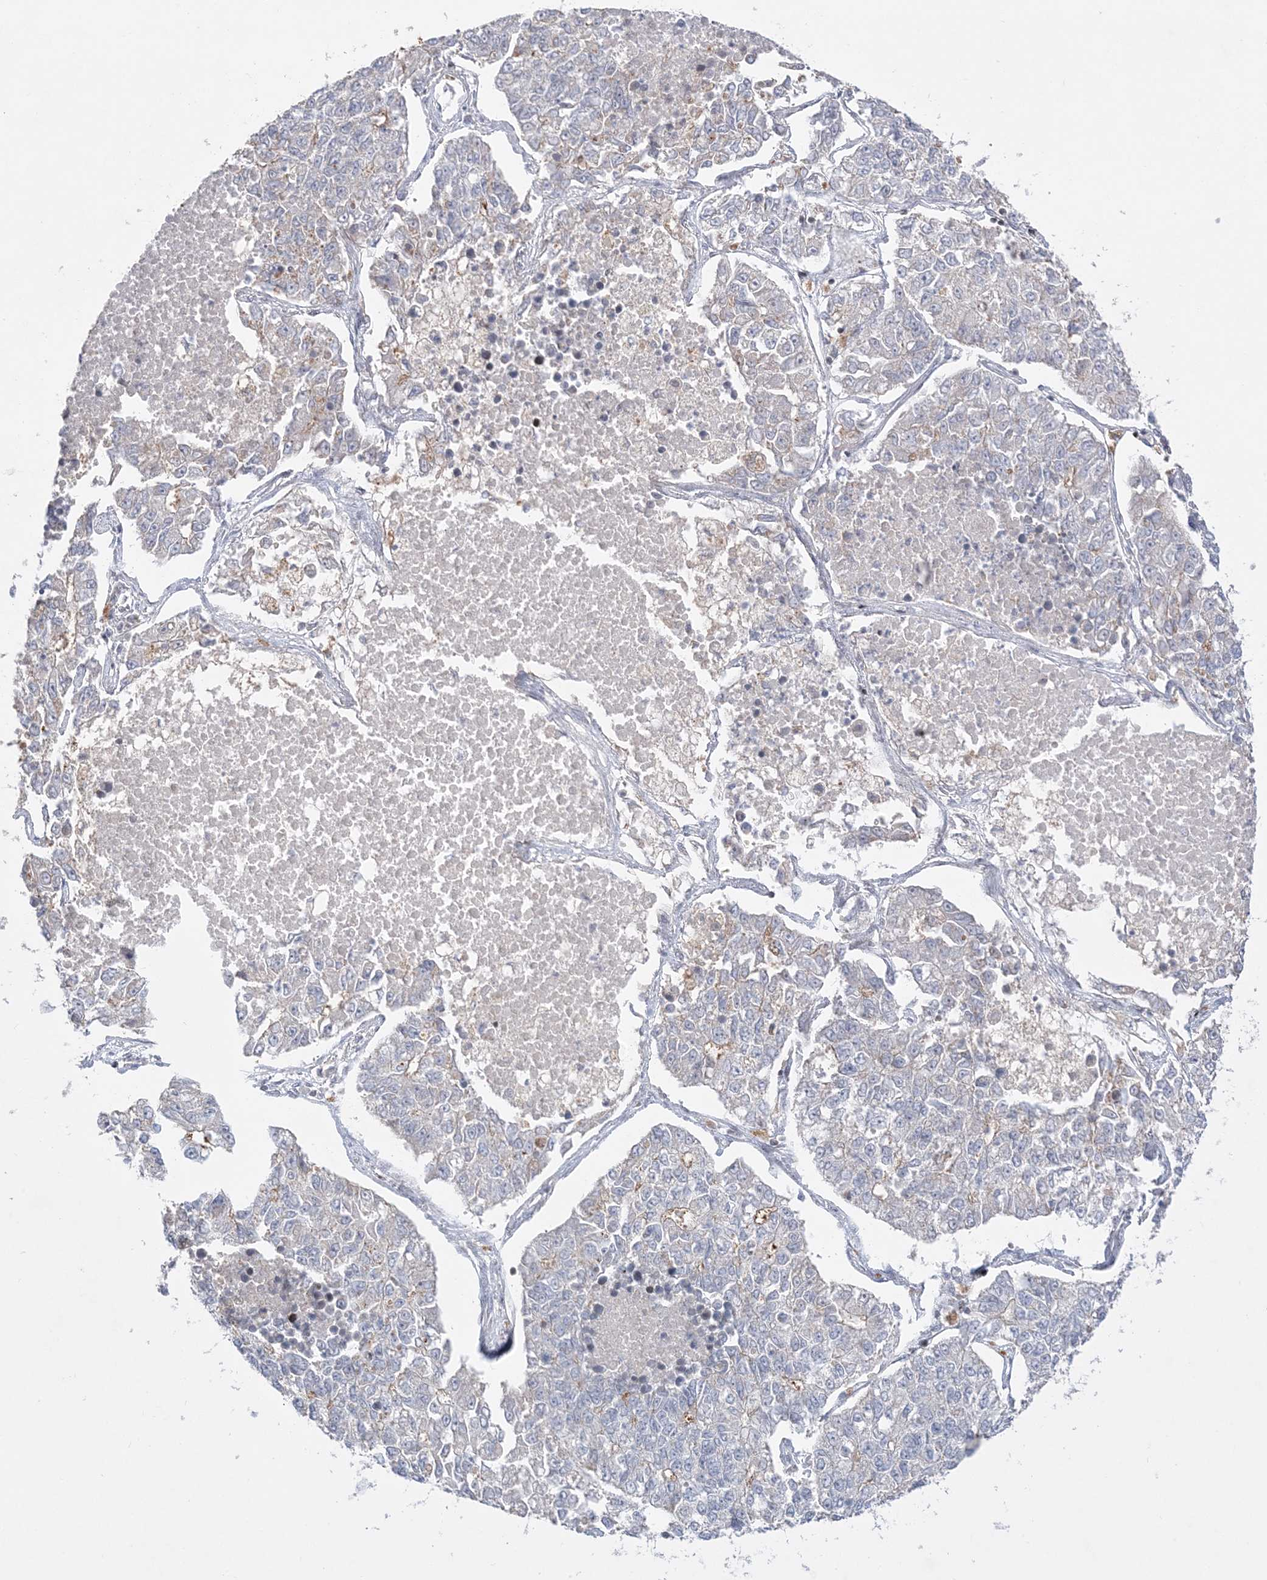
{"staining": {"intensity": "negative", "quantity": "none", "location": "none"}, "tissue": "lung cancer", "cell_type": "Tumor cells", "image_type": "cancer", "snomed": [{"axis": "morphology", "description": "Adenocarcinoma, NOS"}, {"axis": "topography", "description": "Lung"}], "caption": "Tumor cells show no significant staining in lung adenocarcinoma.", "gene": "SH3BP4", "patient": {"sex": "male", "age": 49}}